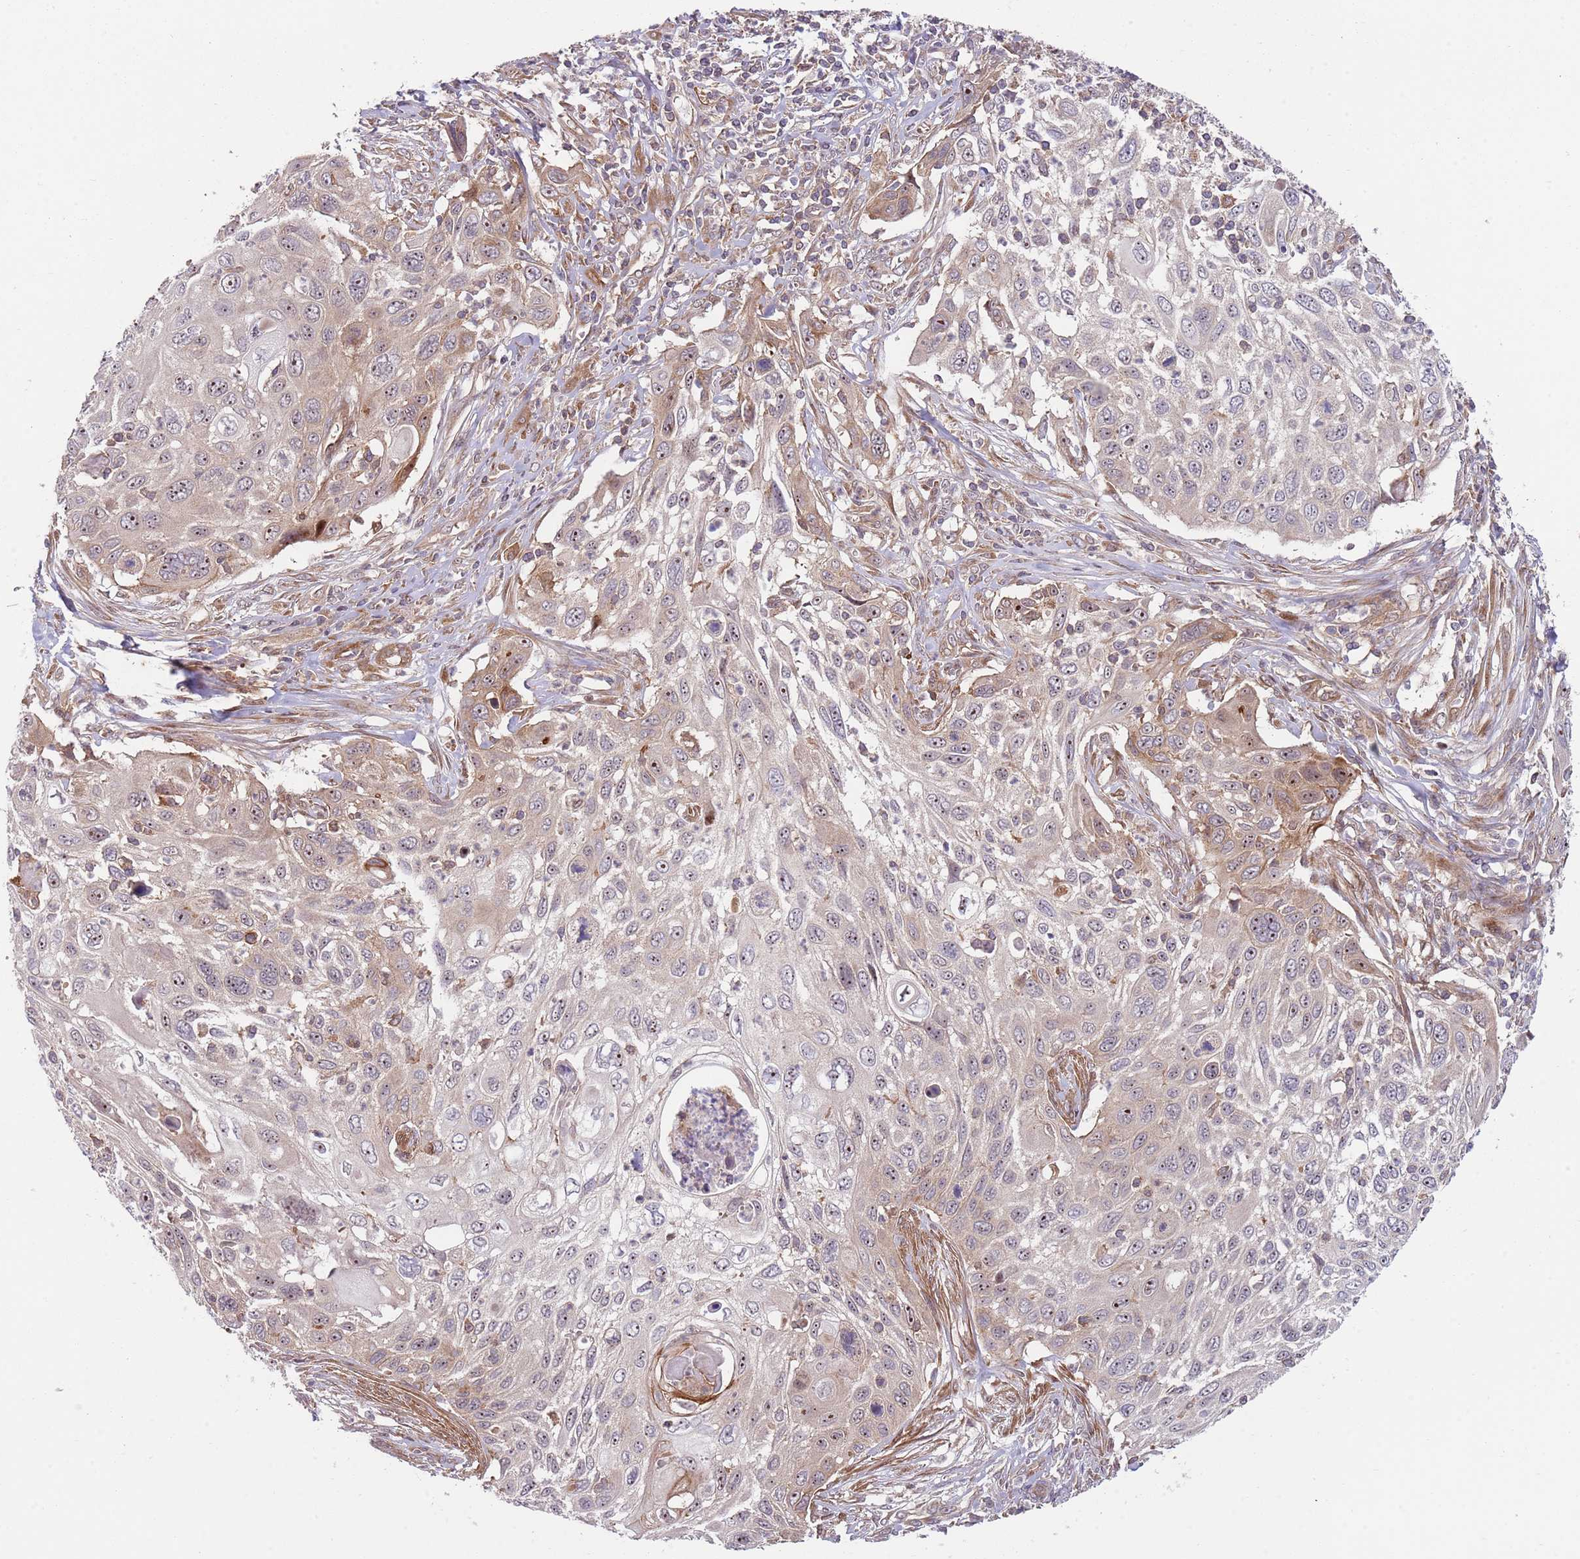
{"staining": {"intensity": "moderate", "quantity": "25%-75%", "location": "cytoplasmic/membranous,nuclear"}, "tissue": "cervical cancer", "cell_type": "Tumor cells", "image_type": "cancer", "snomed": [{"axis": "morphology", "description": "Squamous cell carcinoma, NOS"}, {"axis": "topography", "description": "Cervix"}], "caption": "The micrograph reveals staining of cervical cancer, revealing moderate cytoplasmic/membranous and nuclear protein expression (brown color) within tumor cells.", "gene": "GGA1", "patient": {"sex": "female", "age": 70}}